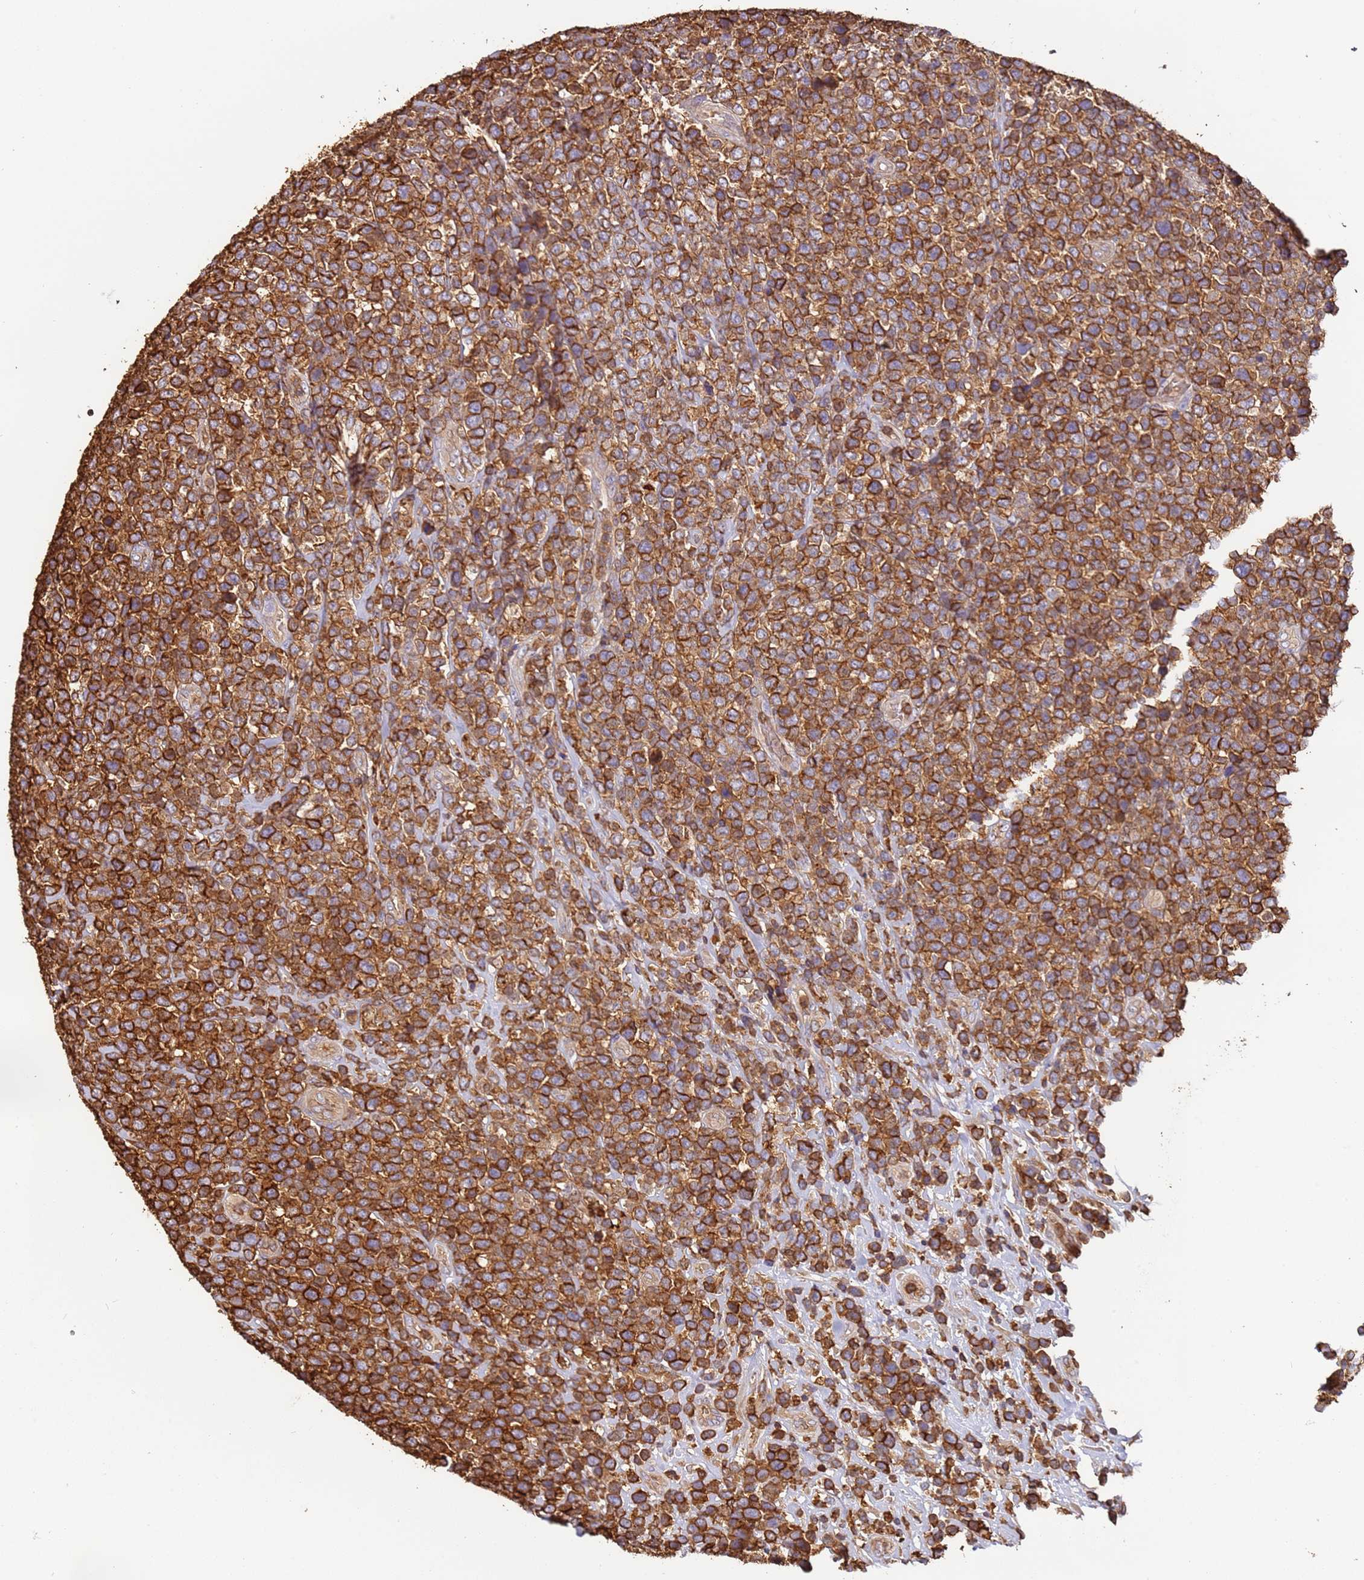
{"staining": {"intensity": "moderate", "quantity": ">75%", "location": "cytoplasmic/membranous"}, "tissue": "lymphoma", "cell_type": "Tumor cells", "image_type": "cancer", "snomed": [{"axis": "morphology", "description": "Malignant lymphoma, non-Hodgkin's type, High grade"}, {"axis": "topography", "description": "Soft tissue"}], "caption": "Immunohistochemical staining of human high-grade malignant lymphoma, non-Hodgkin's type reveals medium levels of moderate cytoplasmic/membranous staining in about >75% of tumor cells.", "gene": "OR6P1", "patient": {"sex": "female", "age": 56}}